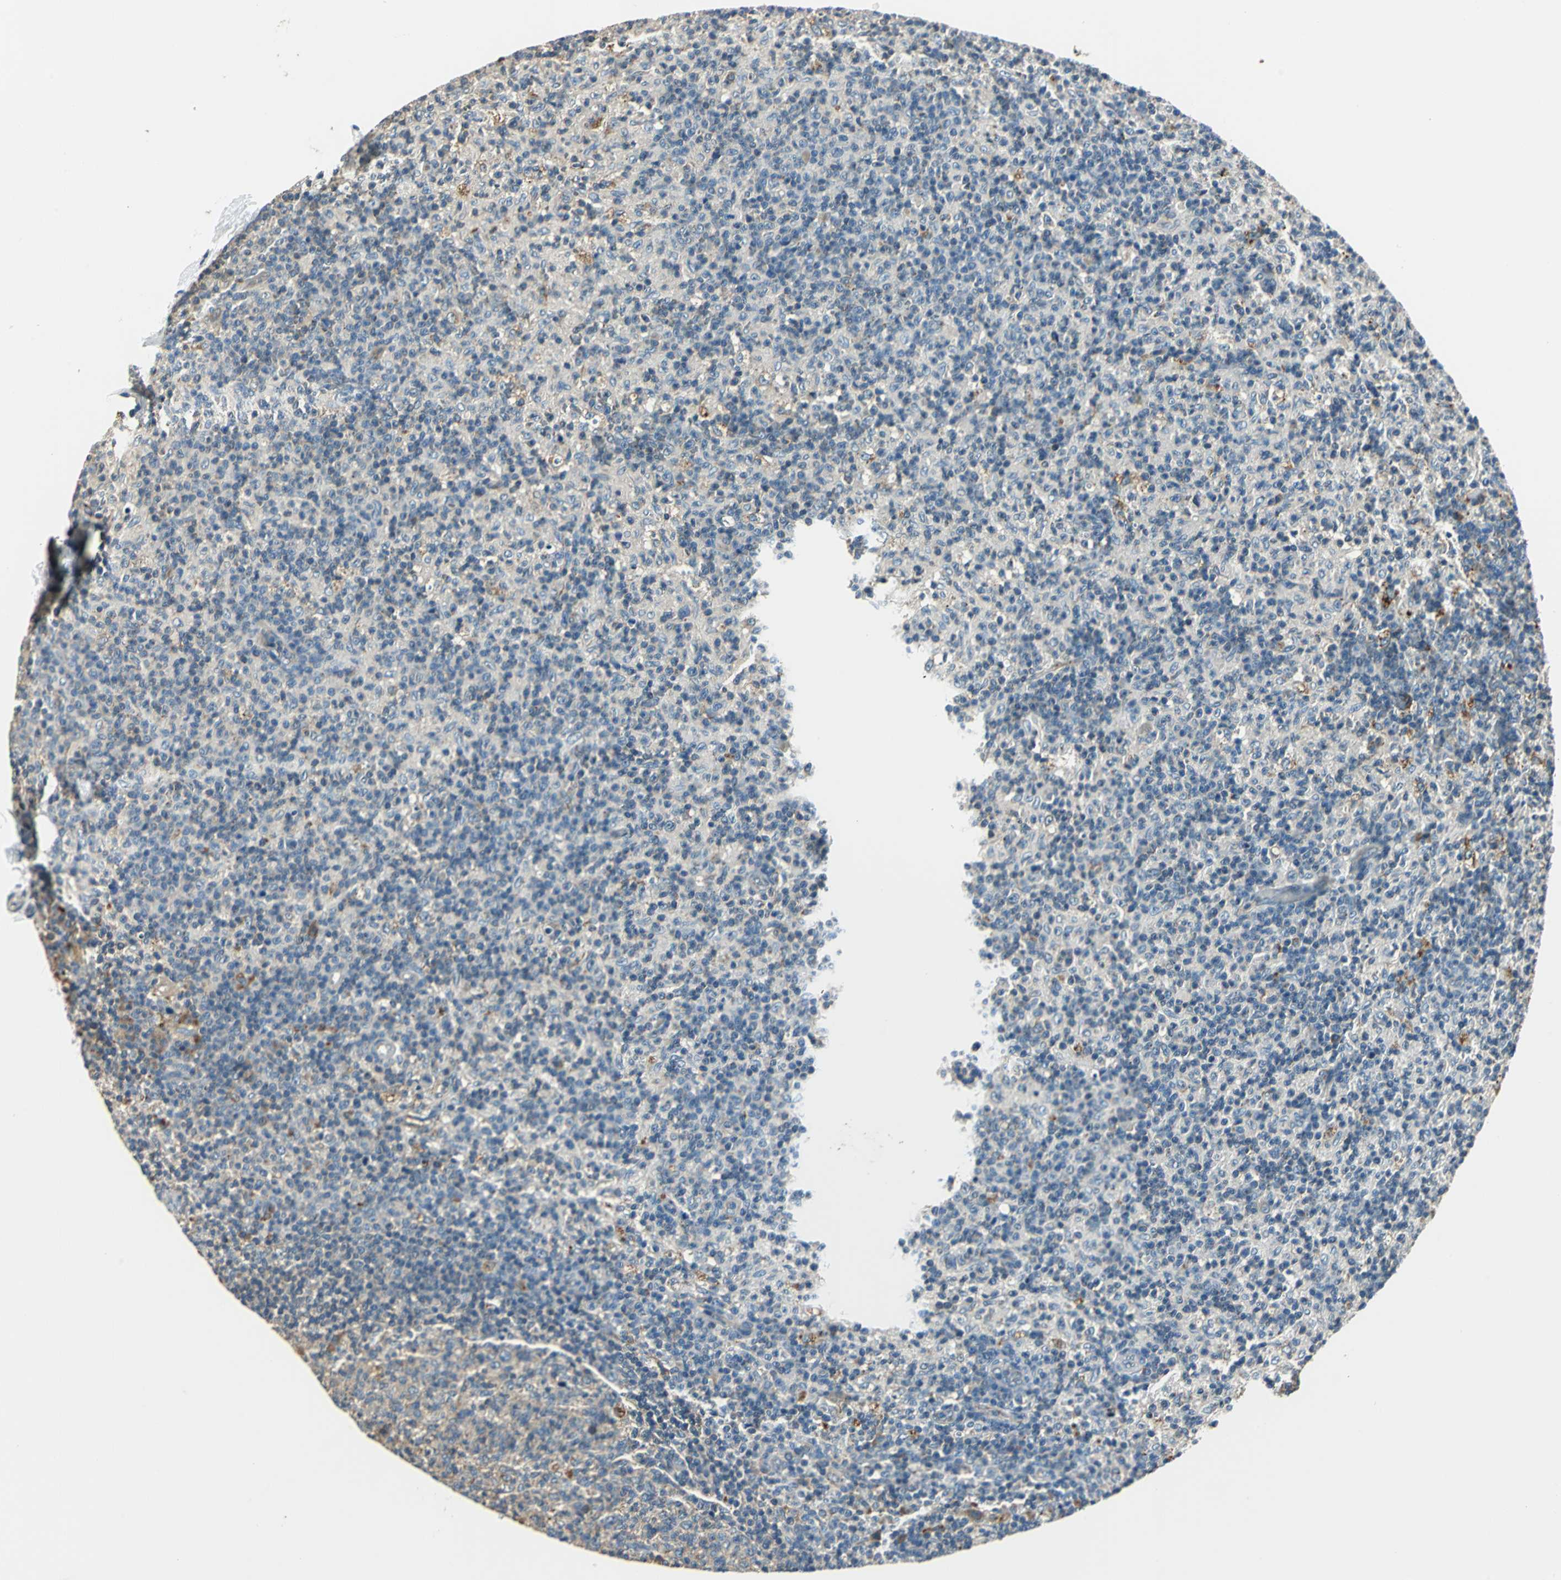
{"staining": {"intensity": "weak", "quantity": "<25%", "location": "cytoplasmic/membranous"}, "tissue": "lymph node", "cell_type": "Germinal center cells", "image_type": "normal", "snomed": [{"axis": "morphology", "description": "Normal tissue, NOS"}, {"axis": "morphology", "description": "Inflammation, NOS"}, {"axis": "topography", "description": "Lymph node"}], "caption": "Immunohistochemistry (IHC) histopathology image of unremarkable human lymph node stained for a protein (brown), which exhibits no staining in germinal center cells.", "gene": "NIT1", "patient": {"sex": "male", "age": 55}}